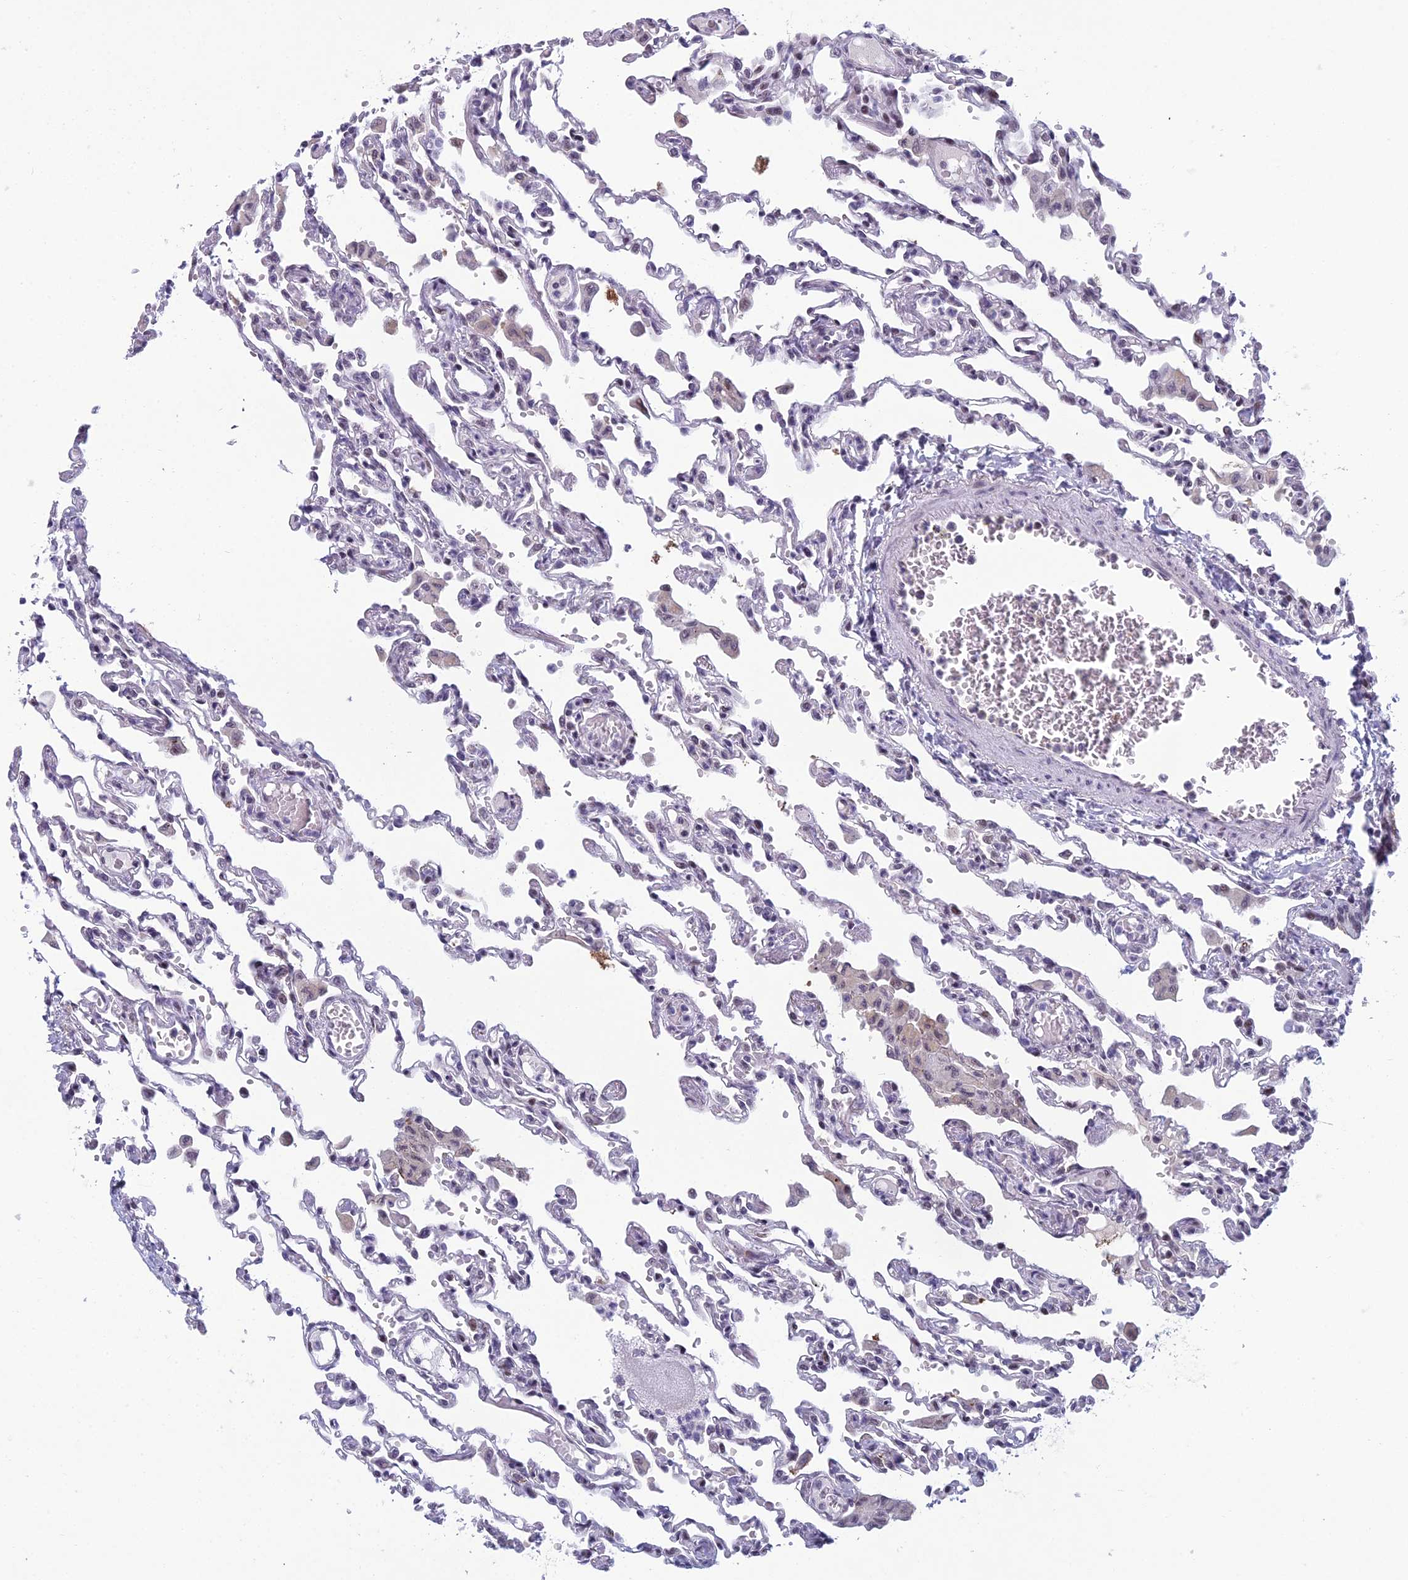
{"staining": {"intensity": "negative", "quantity": "none", "location": "none"}, "tissue": "lung", "cell_type": "Alveolar cells", "image_type": "normal", "snomed": [{"axis": "morphology", "description": "Normal tissue, NOS"}, {"axis": "topography", "description": "Bronchus"}, {"axis": "topography", "description": "Lung"}], "caption": "Immunohistochemistry photomicrograph of unremarkable lung: lung stained with DAB demonstrates no significant protein staining in alveolar cells. (DAB immunohistochemistry with hematoxylin counter stain).", "gene": "RGS17", "patient": {"sex": "female", "age": 49}}